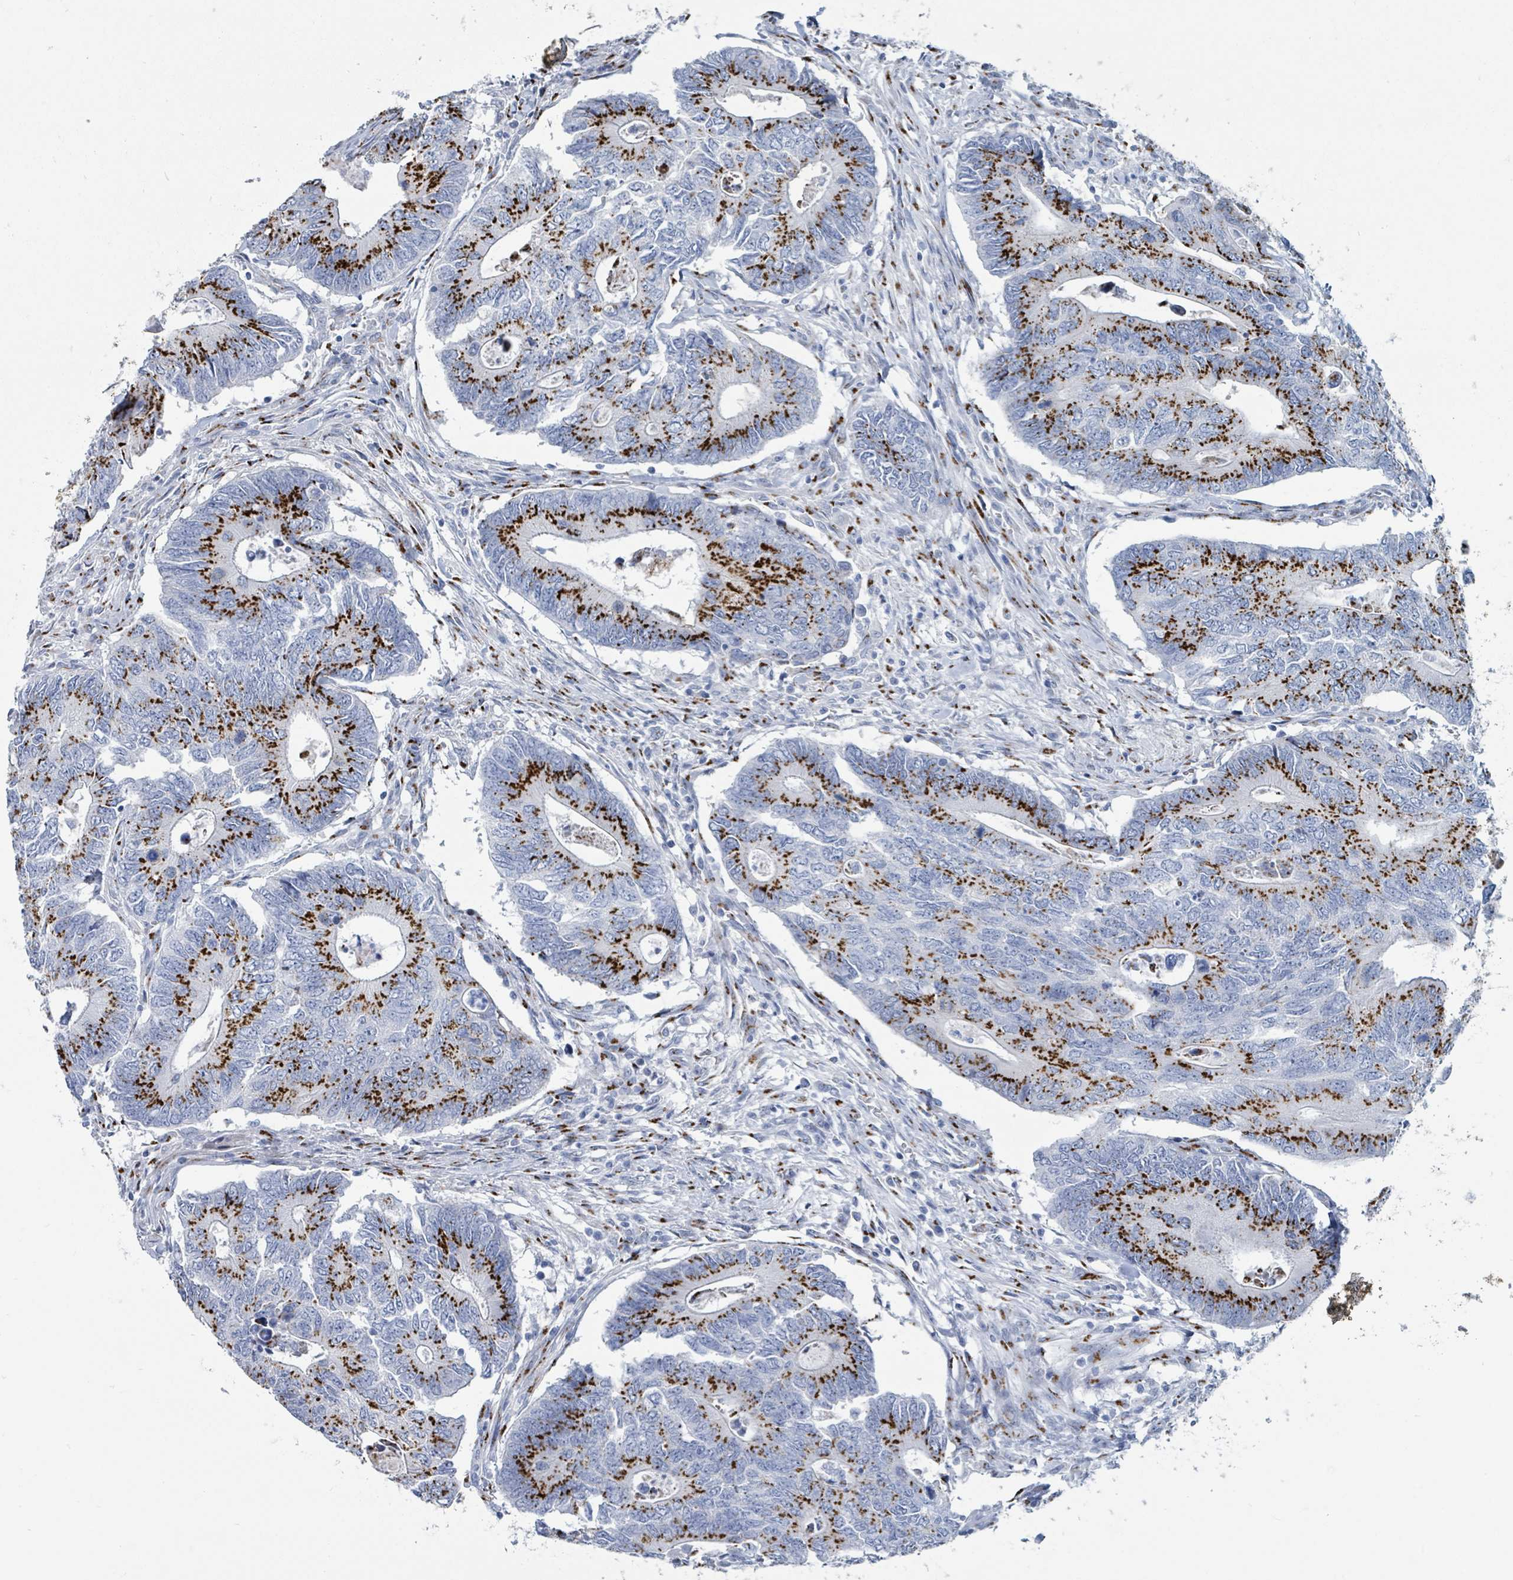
{"staining": {"intensity": "strong", "quantity": "25%-75%", "location": "cytoplasmic/membranous"}, "tissue": "colorectal cancer", "cell_type": "Tumor cells", "image_type": "cancer", "snomed": [{"axis": "morphology", "description": "Adenocarcinoma, NOS"}, {"axis": "topography", "description": "Colon"}], "caption": "Colorectal cancer tissue shows strong cytoplasmic/membranous staining in approximately 25%-75% of tumor cells The protein of interest is shown in brown color, while the nuclei are stained blue.", "gene": "DCAF5", "patient": {"sex": "male", "age": 87}}